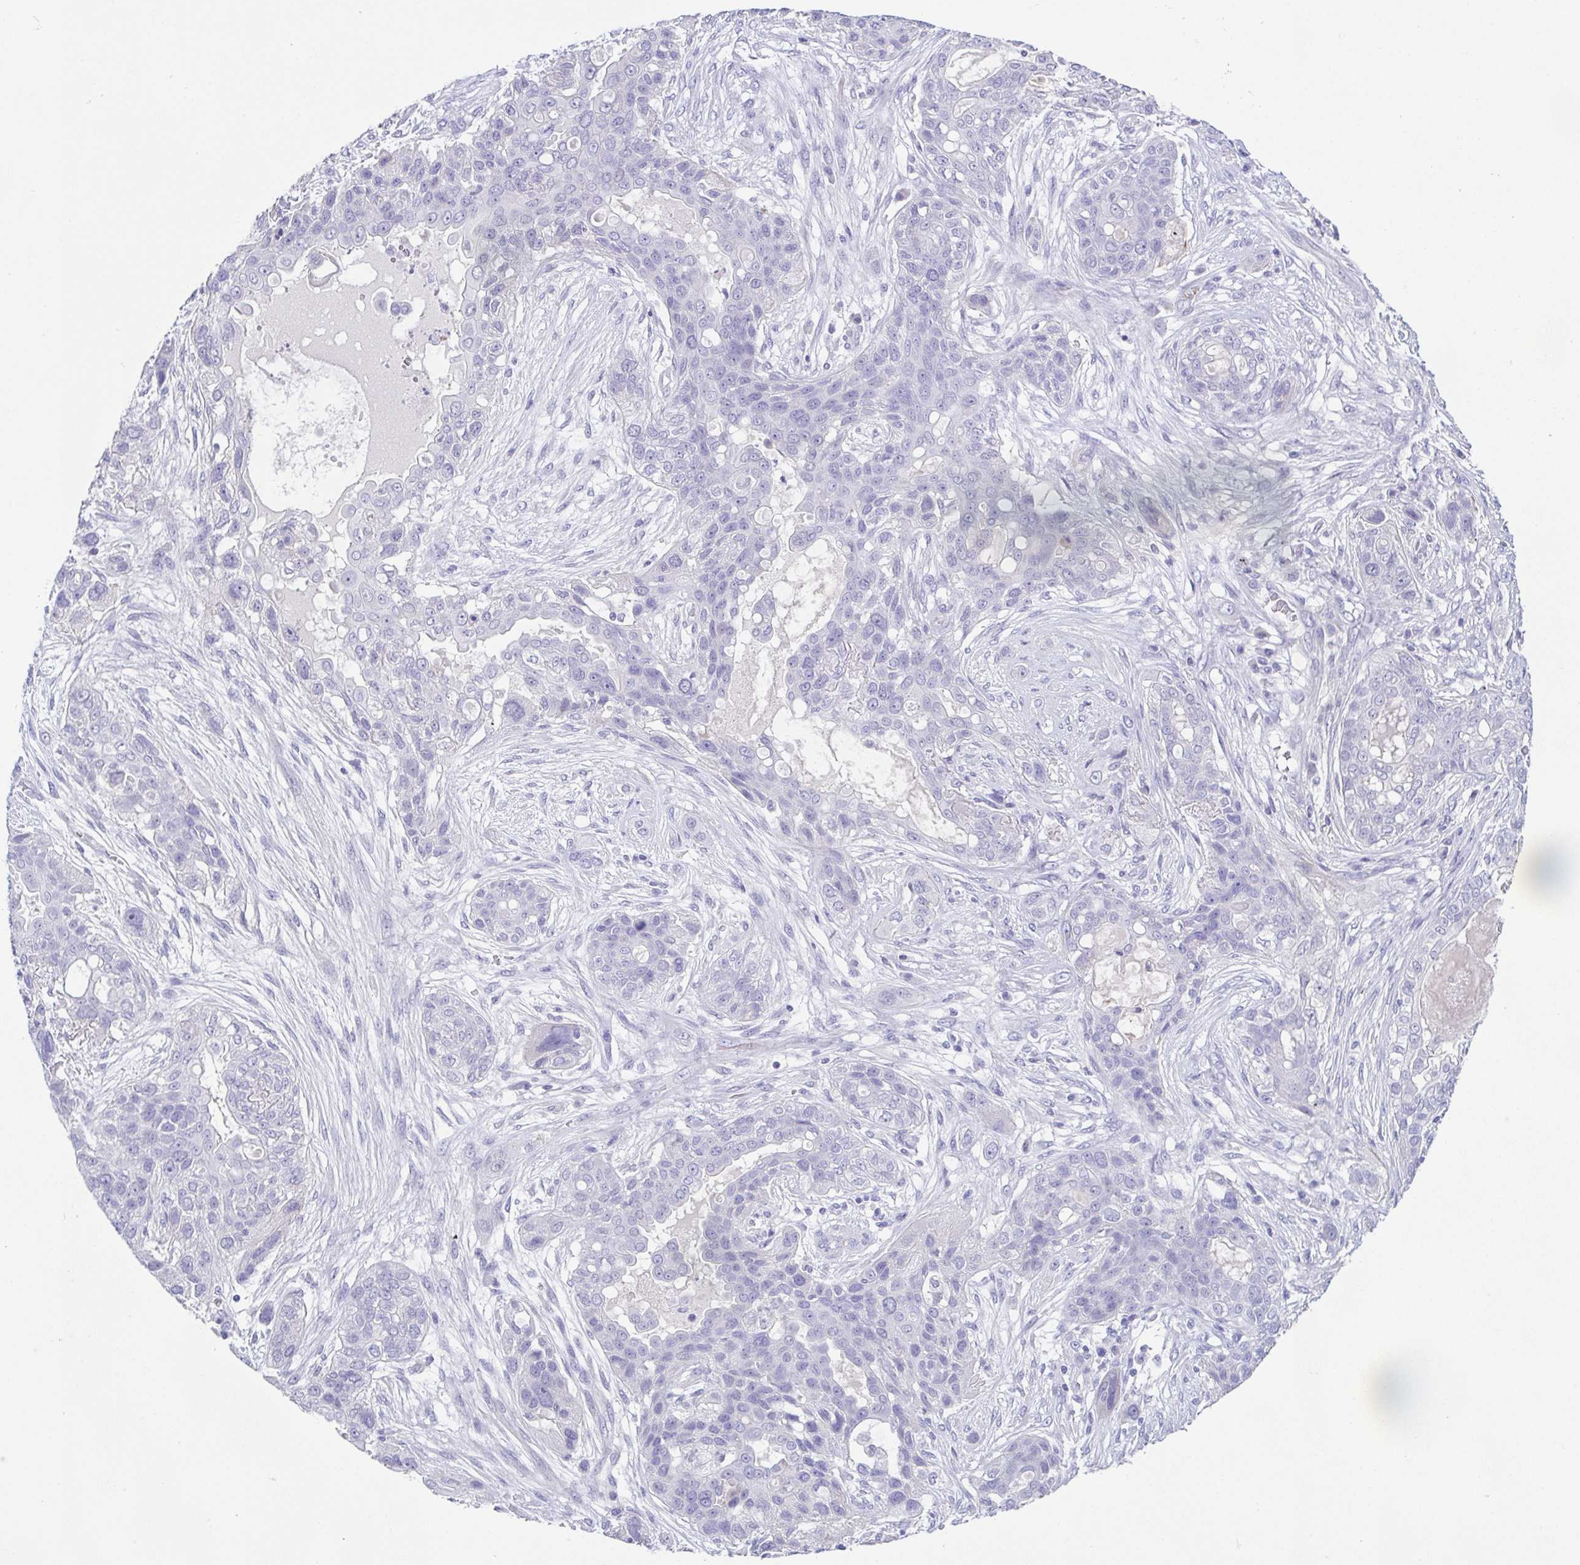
{"staining": {"intensity": "negative", "quantity": "none", "location": "none"}, "tissue": "lung cancer", "cell_type": "Tumor cells", "image_type": "cancer", "snomed": [{"axis": "morphology", "description": "Squamous cell carcinoma, NOS"}, {"axis": "topography", "description": "Lung"}], "caption": "An immunohistochemistry (IHC) photomicrograph of squamous cell carcinoma (lung) is shown. There is no staining in tumor cells of squamous cell carcinoma (lung).", "gene": "HAPLN2", "patient": {"sex": "female", "age": 70}}